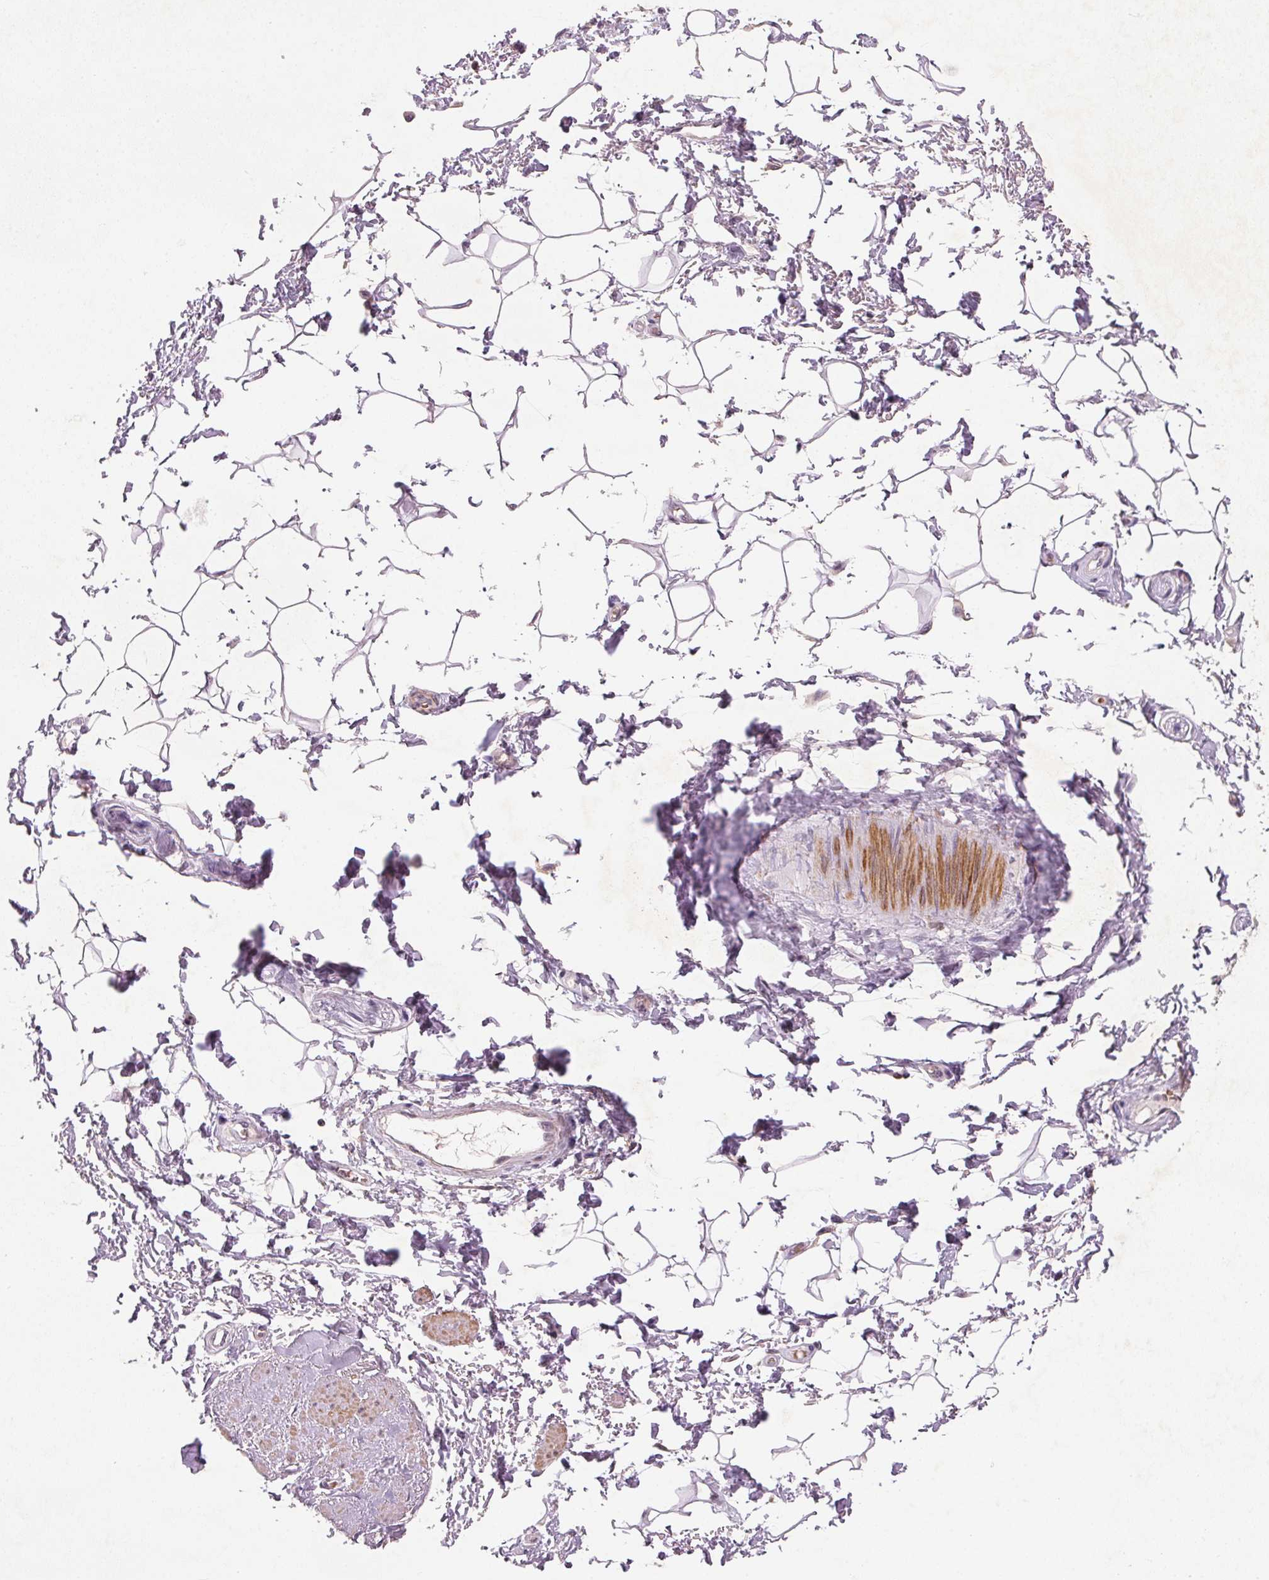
{"staining": {"intensity": "negative", "quantity": "none", "location": "none"}, "tissue": "adipose tissue", "cell_type": "Adipocytes", "image_type": "normal", "snomed": [{"axis": "morphology", "description": "Normal tissue, NOS"}, {"axis": "topography", "description": "Anal"}, {"axis": "topography", "description": "Peripheral nerve tissue"}], "caption": "IHC histopathology image of benign adipose tissue stained for a protein (brown), which displays no positivity in adipocytes.", "gene": "KCNK15", "patient": {"sex": "male", "age": 51}}